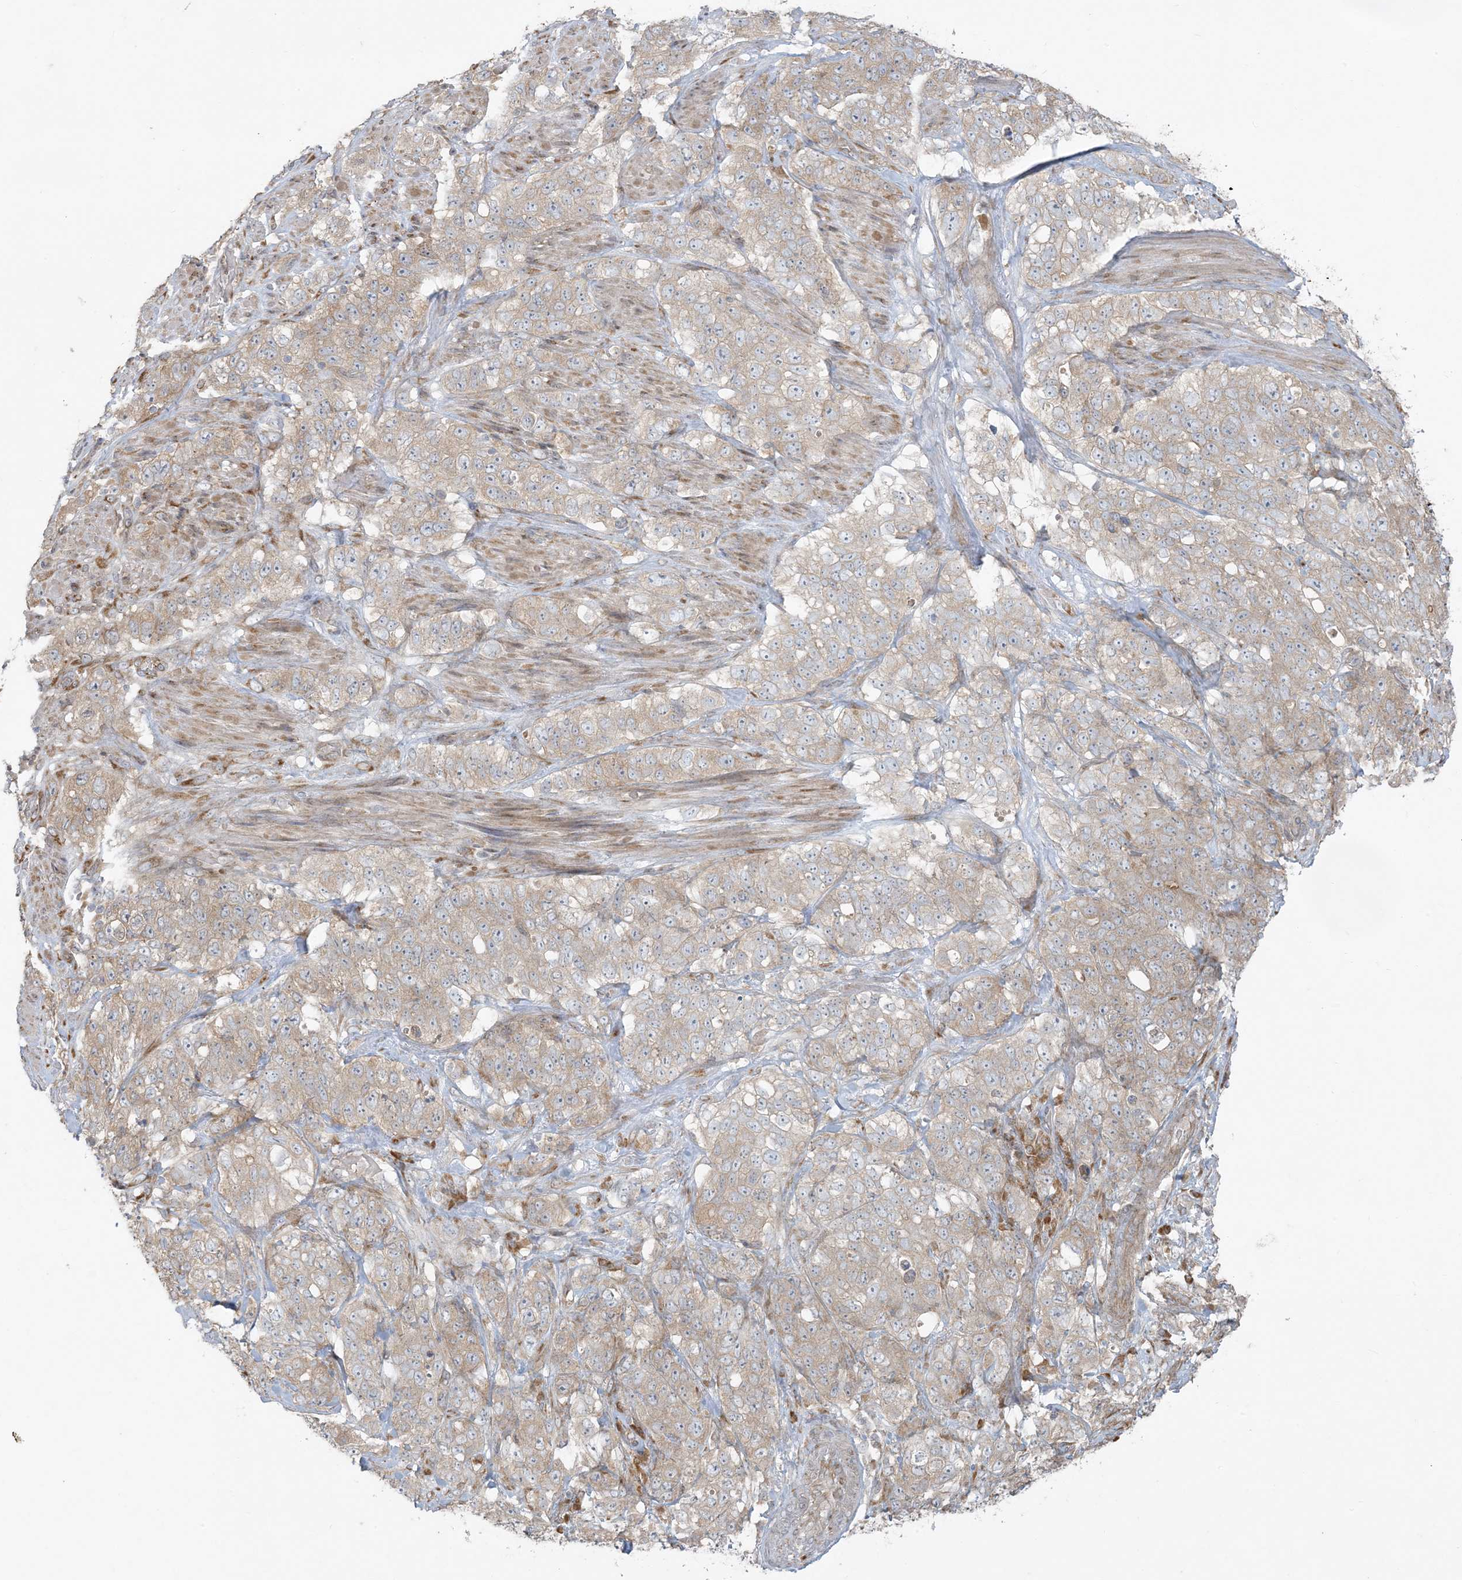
{"staining": {"intensity": "weak", "quantity": ">75%", "location": "cytoplasmic/membranous"}, "tissue": "stomach cancer", "cell_type": "Tumor cells", "image_type": "cancer", "snomed": [{"axis": "morphology", "description": "Adenocarcinoma, NOS"}, {"axis": "topography", "description": "Stomach"}], "caption": "Immunohistochemistry (IHC) photomicrograph of stomach cancer stained for a protein (brown), which displays low levels of weak cytoplasmic/membranous staining in about >75% of tumor cells.", "gene": "ZNF263", "patient": {"sex": "male", "age": 48}}